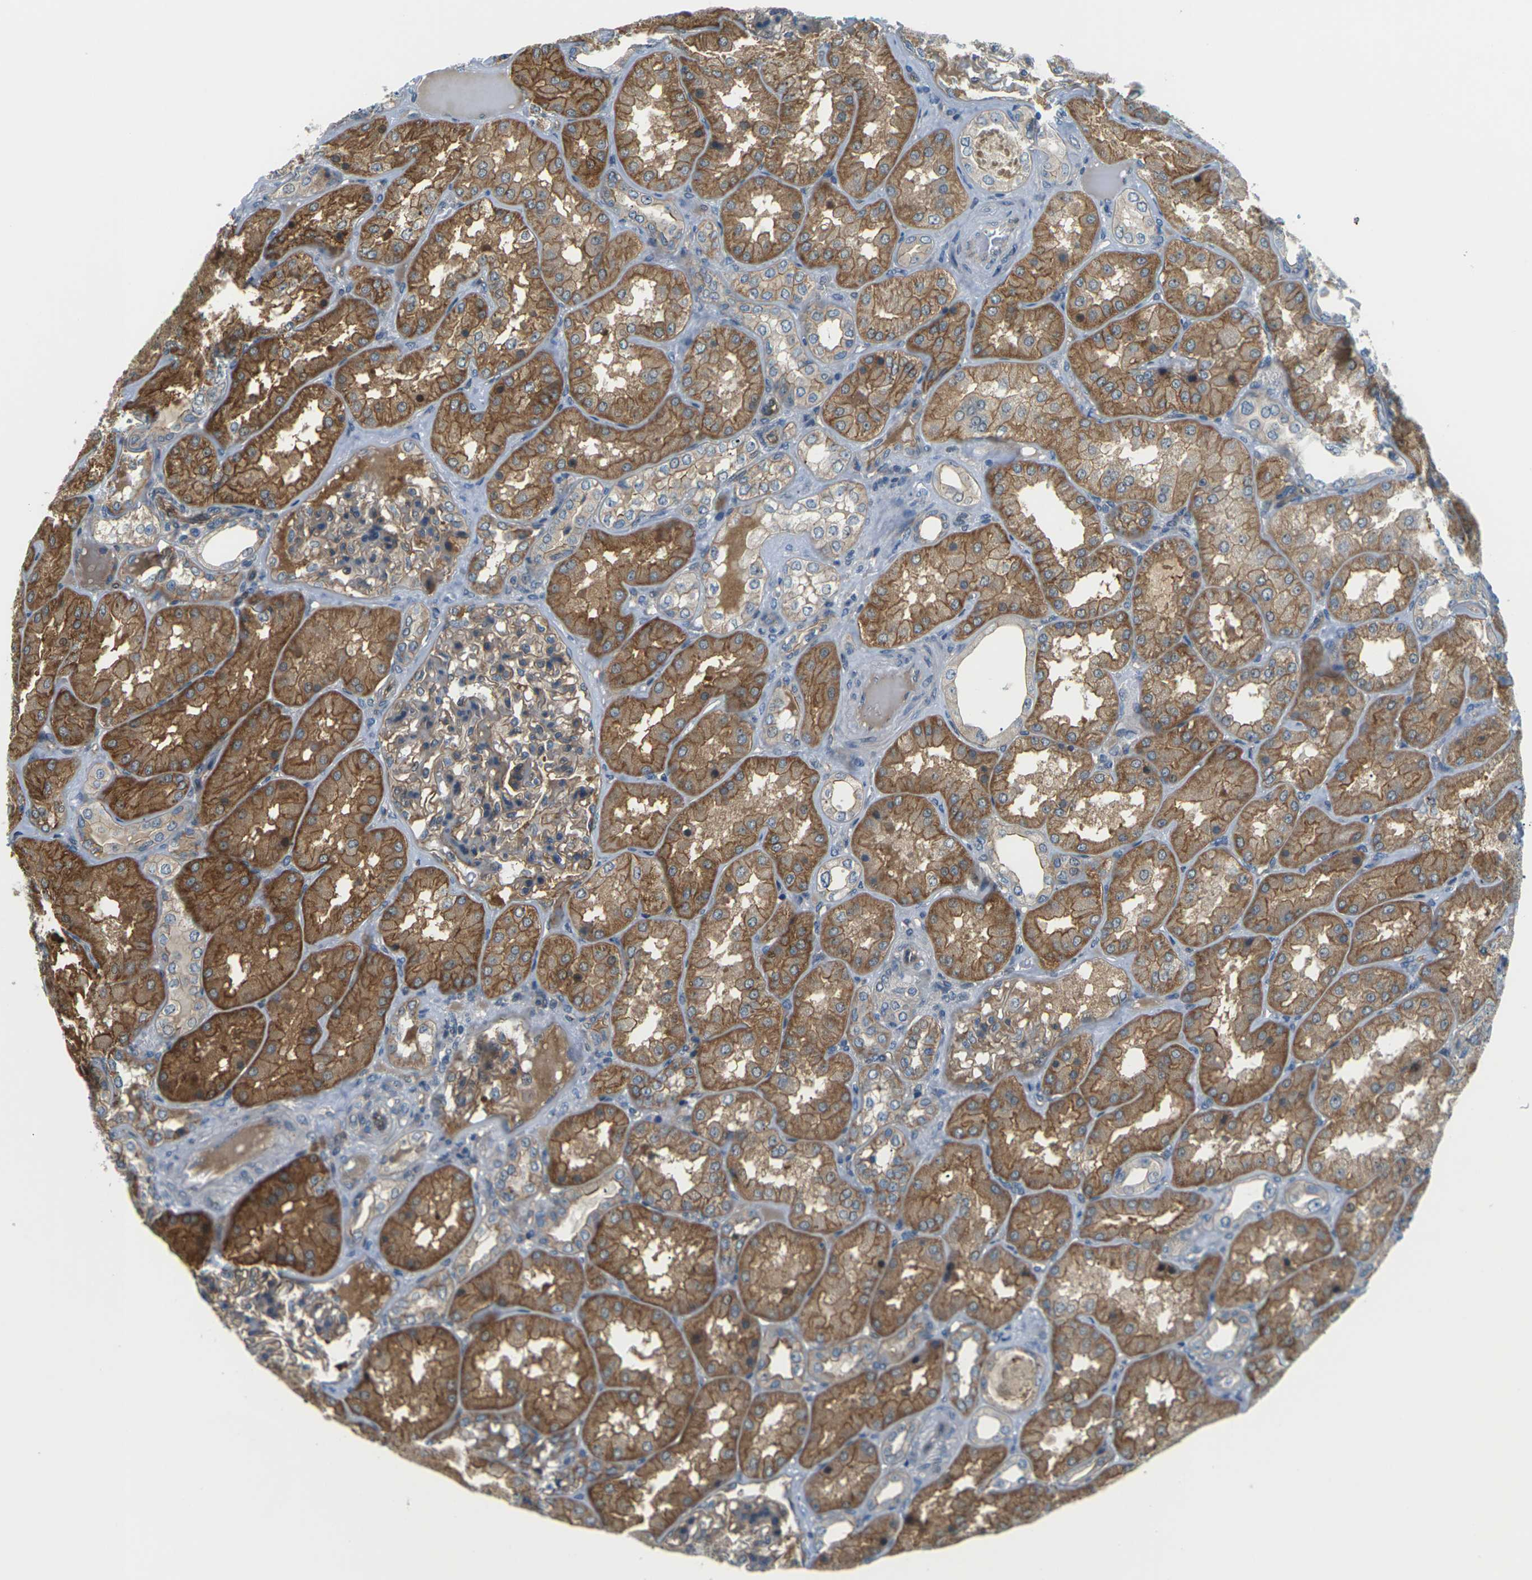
{"staining": {"intensity": "moderate", "quantity": ">75%", "location": "cytoplasmic/membranous"}, "tissue": "kidney", "cell_type": "Cells in glomeruli", "image_type": "normal", "snomed": [{"axis": "morphology", "description": "Normal tissue, NOS"}, {"axis": "topography", "description": "Kidney"}], "caption": "A high-resolution image shows immunohistochemistry (IHC) staining of benign kidney, which demonstrates moderate cytoplasmic/membranous staining in about >75% of cells in glomeruli.", "gene": "SLC13A3", "patient": {"sex": "female", "age": 56}}